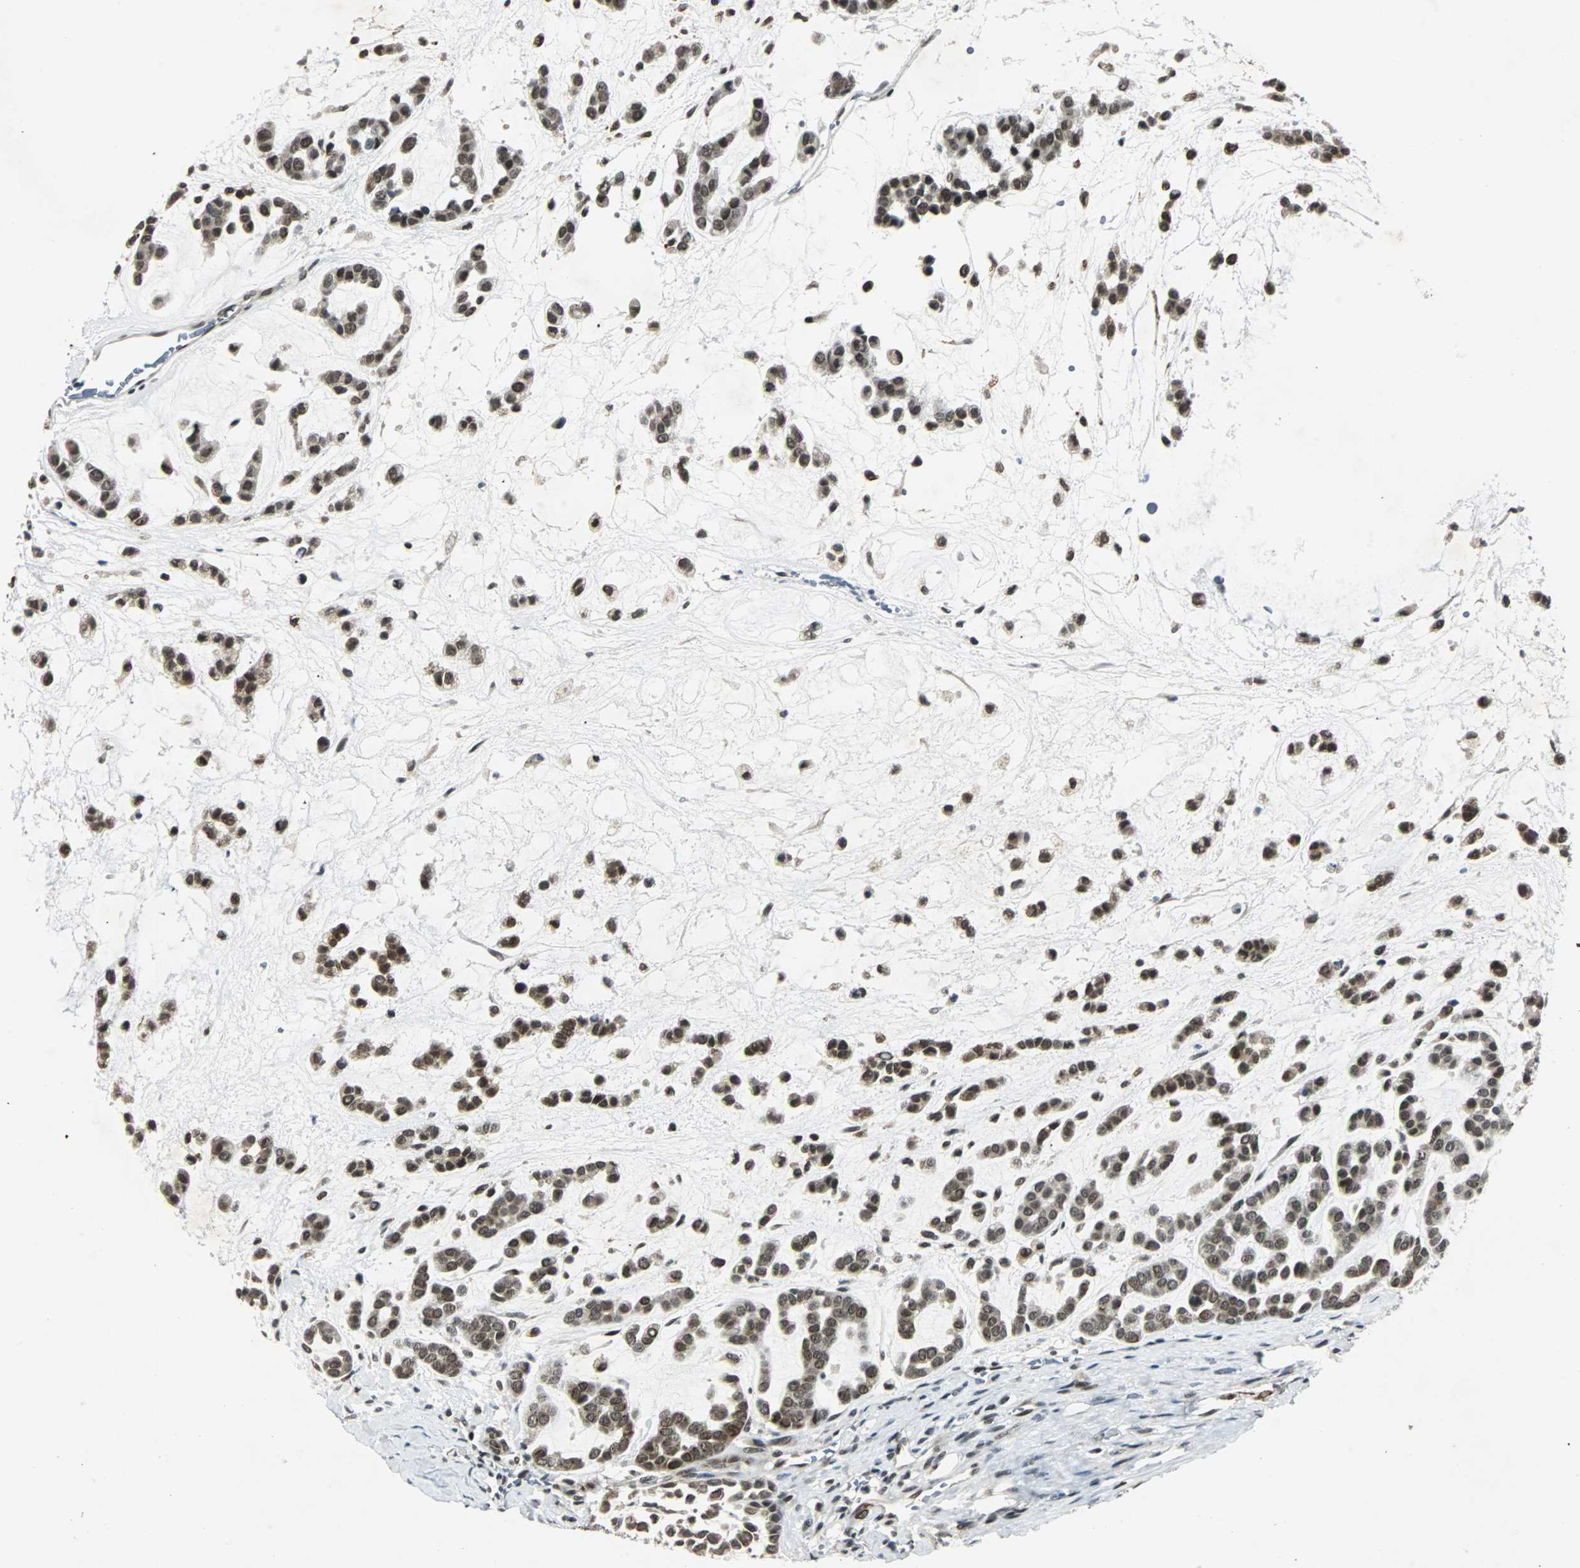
{"staining": {"intensity": "strong", "quantity": ">75%", "location": "nuclear"}, "tissue": "head and neck cancer", "cell_type": "Tumor cells", "image_type": "cancer", "snomed": [{"axis": "morphology", "description": "Adenocarcinoma, NOS"}, {"axis": "morphology", "description": "Adenoma, NOS"}, {"axis": "topography", "description": "Head-Neck"}], "caption": "Immunohistochemistry of head and neck cancer (adenoma) demonstrates high levels of strong nuclear staining in approximately >75% of tumor cells.", "gene": "TAF5", "patient": {"sex": "female", "age": 55}}